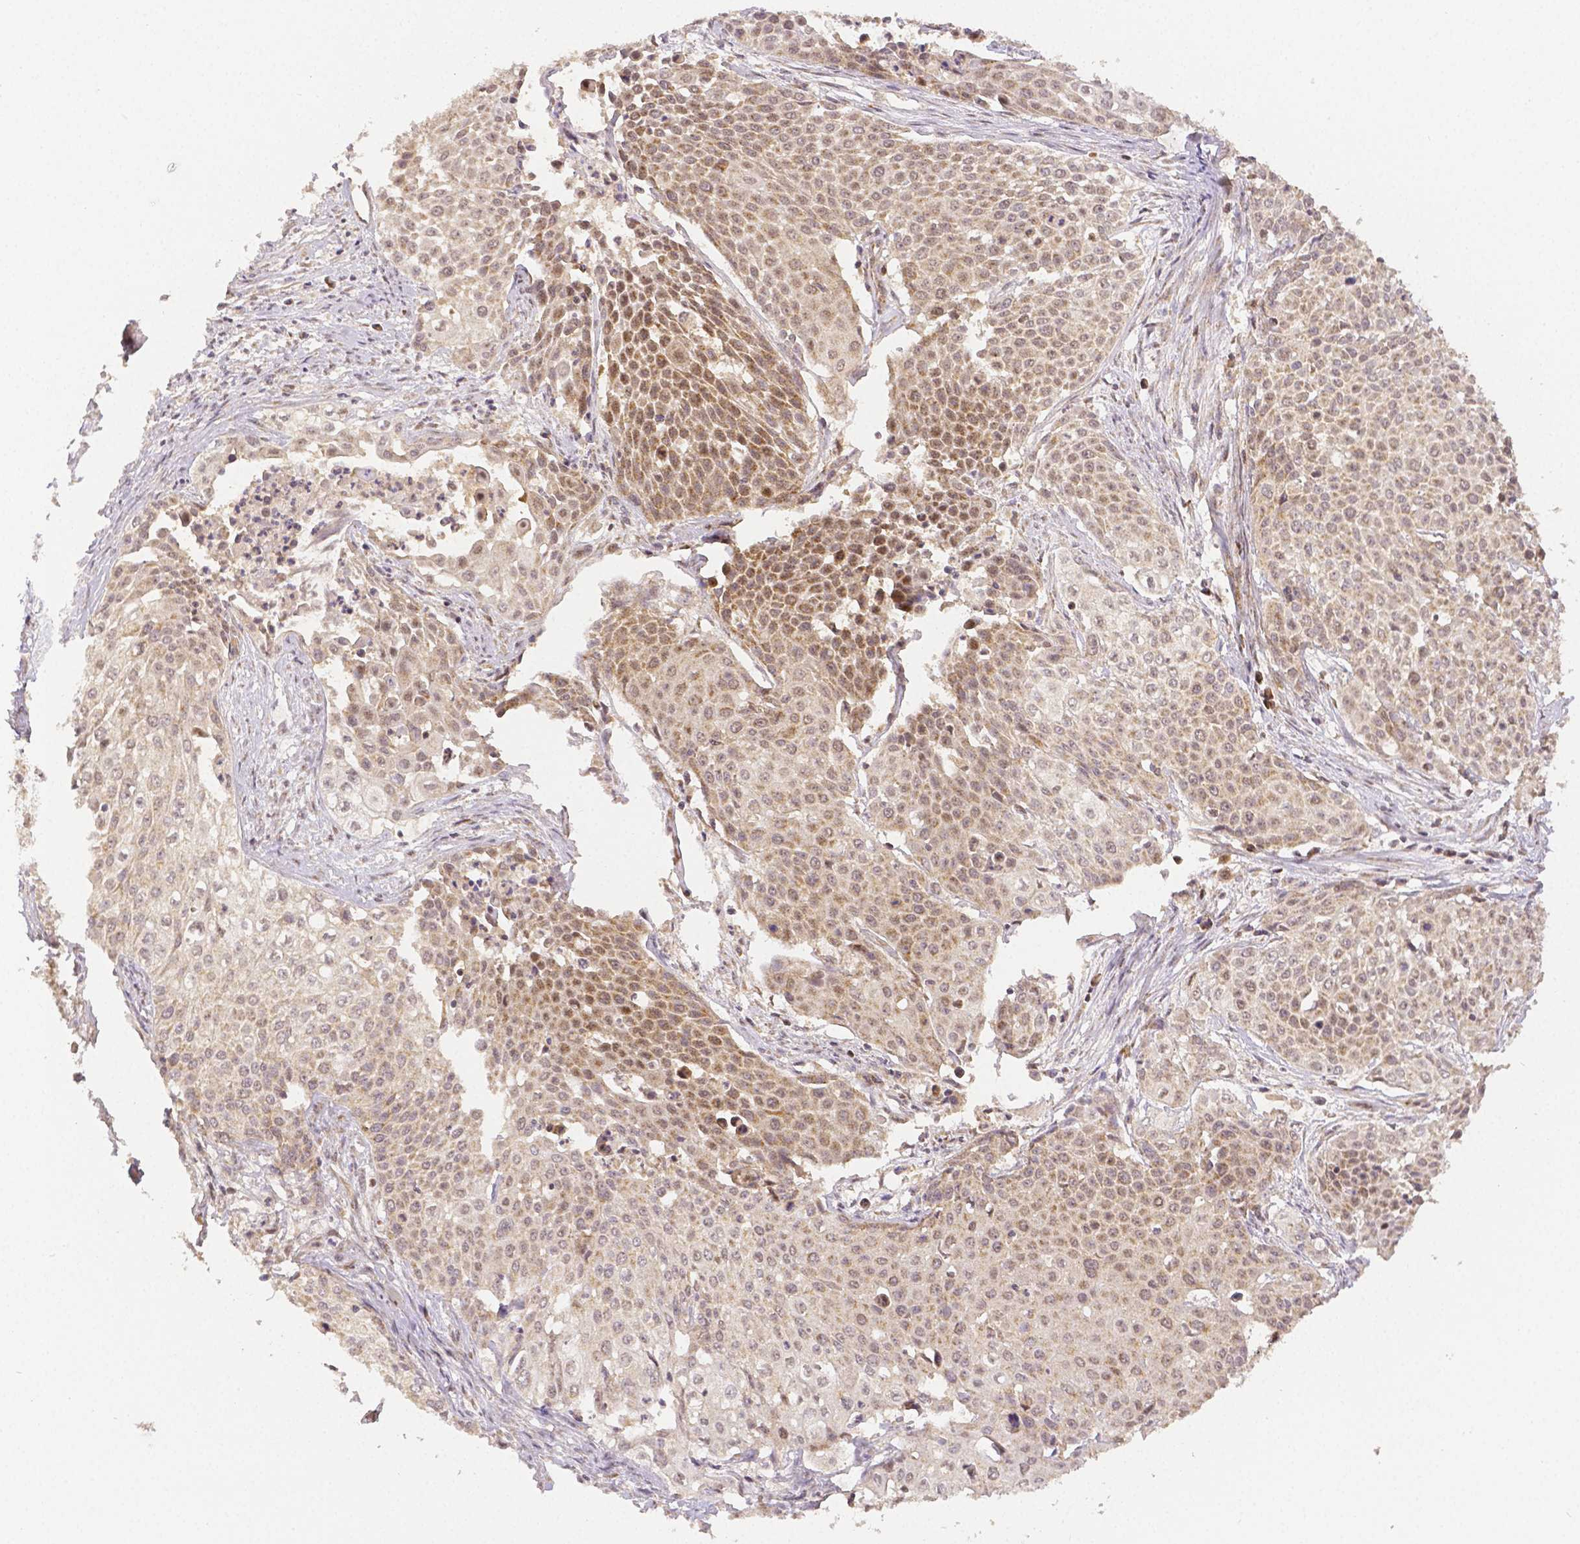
{"staining": {"intensity": "weak", "quantity": ">75%", "location": "cytoplasmic/membranous,nuclear"}, "tissue": "cervical cancer", "cell_type": "Tumor cells", "image_type": "cancer", "snomed": [{"axis": "morphology", "description": "Squamous cell carcinoma, NOS"}, {"axis": "topography", "description": "Cervix"}], "caption": "A micrograph showing weak cytoplasmic/membranous and nuclear positivity in about >75% of tumor cells in squamous cell carcinoma (cervical), as visualized by brown immunohistochemical staining.", "gene": "RHOT1", "patient": {"sex": "female", "age": 39}}